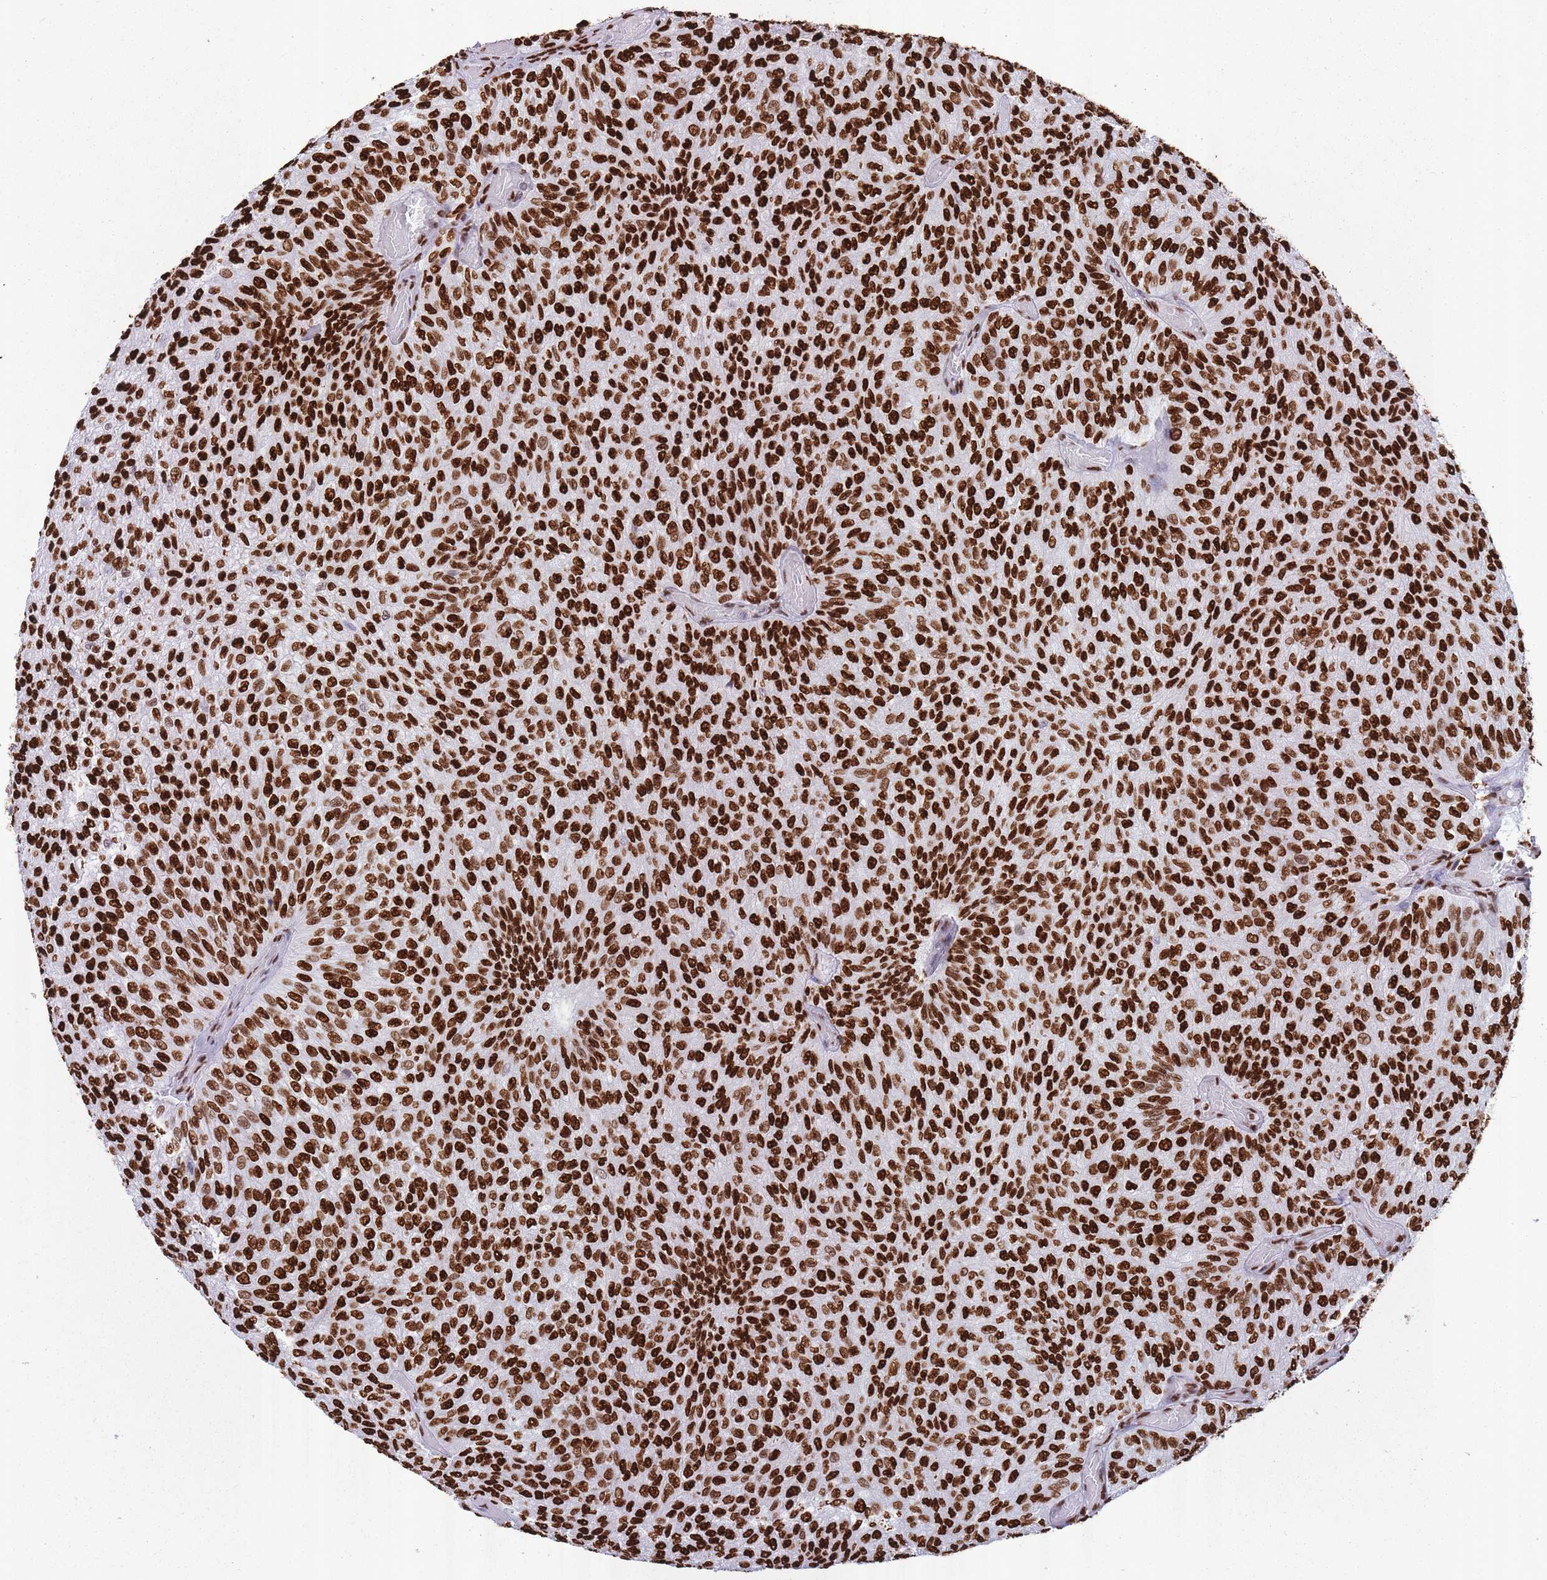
{"staining": {"intensity": "strong", "quantity": ">75%", "location": "nuclear"}, "tissue": "urothelial cancer", "cell_type": "Tumor cells", "image_type": "cancer", "snomed": [{"axis": "morphology", "description": "Urothelial carcinoma, Low grade"}, {"axis": "topography", "description": "Urinary bladder"}], "caption": "Protein expression by immunohistochemistry (IHC) displays strong nuclear staining in about >75% of tumor cells in urothelial carcinoma (low-grade).", "gene": "HNRNPUL1", "patient": {"sex": "male", "age": 78}}